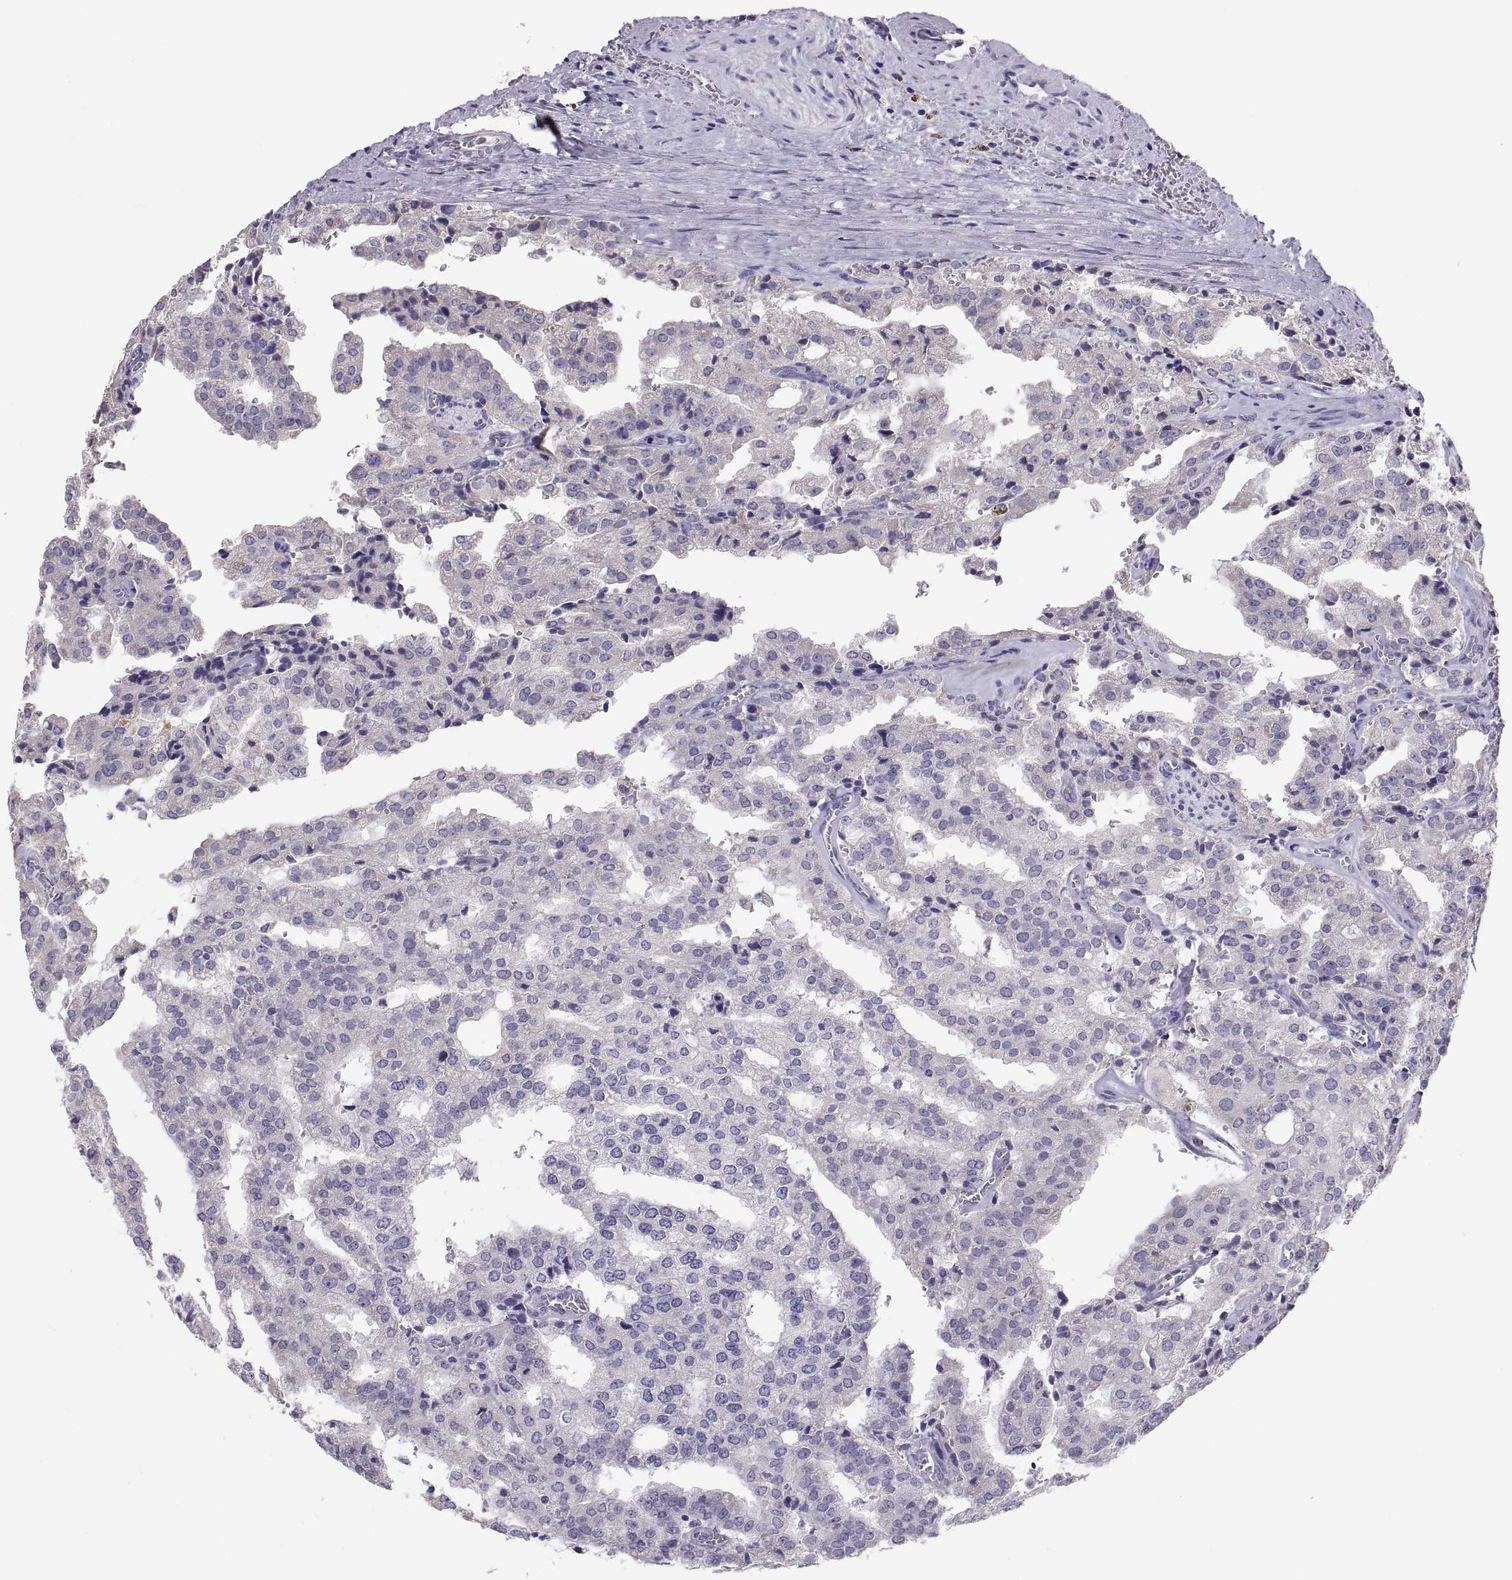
{"staining": {"intensity": "negative", "quantity": "none", "location": "none"}, "tissue": "prostate cancer", "cell_type": "Tumor cells", "image_type": "cancer", "snomed": [{"axis": "morphology", "description": "Adenocarcinoma, High grade"}, {"axis": "topography", "description": "Prostate"}], "caption": "This photomicrograph is of prostate high-grade adenocarcinoma stained with immunohistochemistry to label a protein in brown with the nuclei are counter-stained blue. There is no staining in tumor cells.", "gene": "TNNC1", "patient": {"sex": "male", "age": 68}}